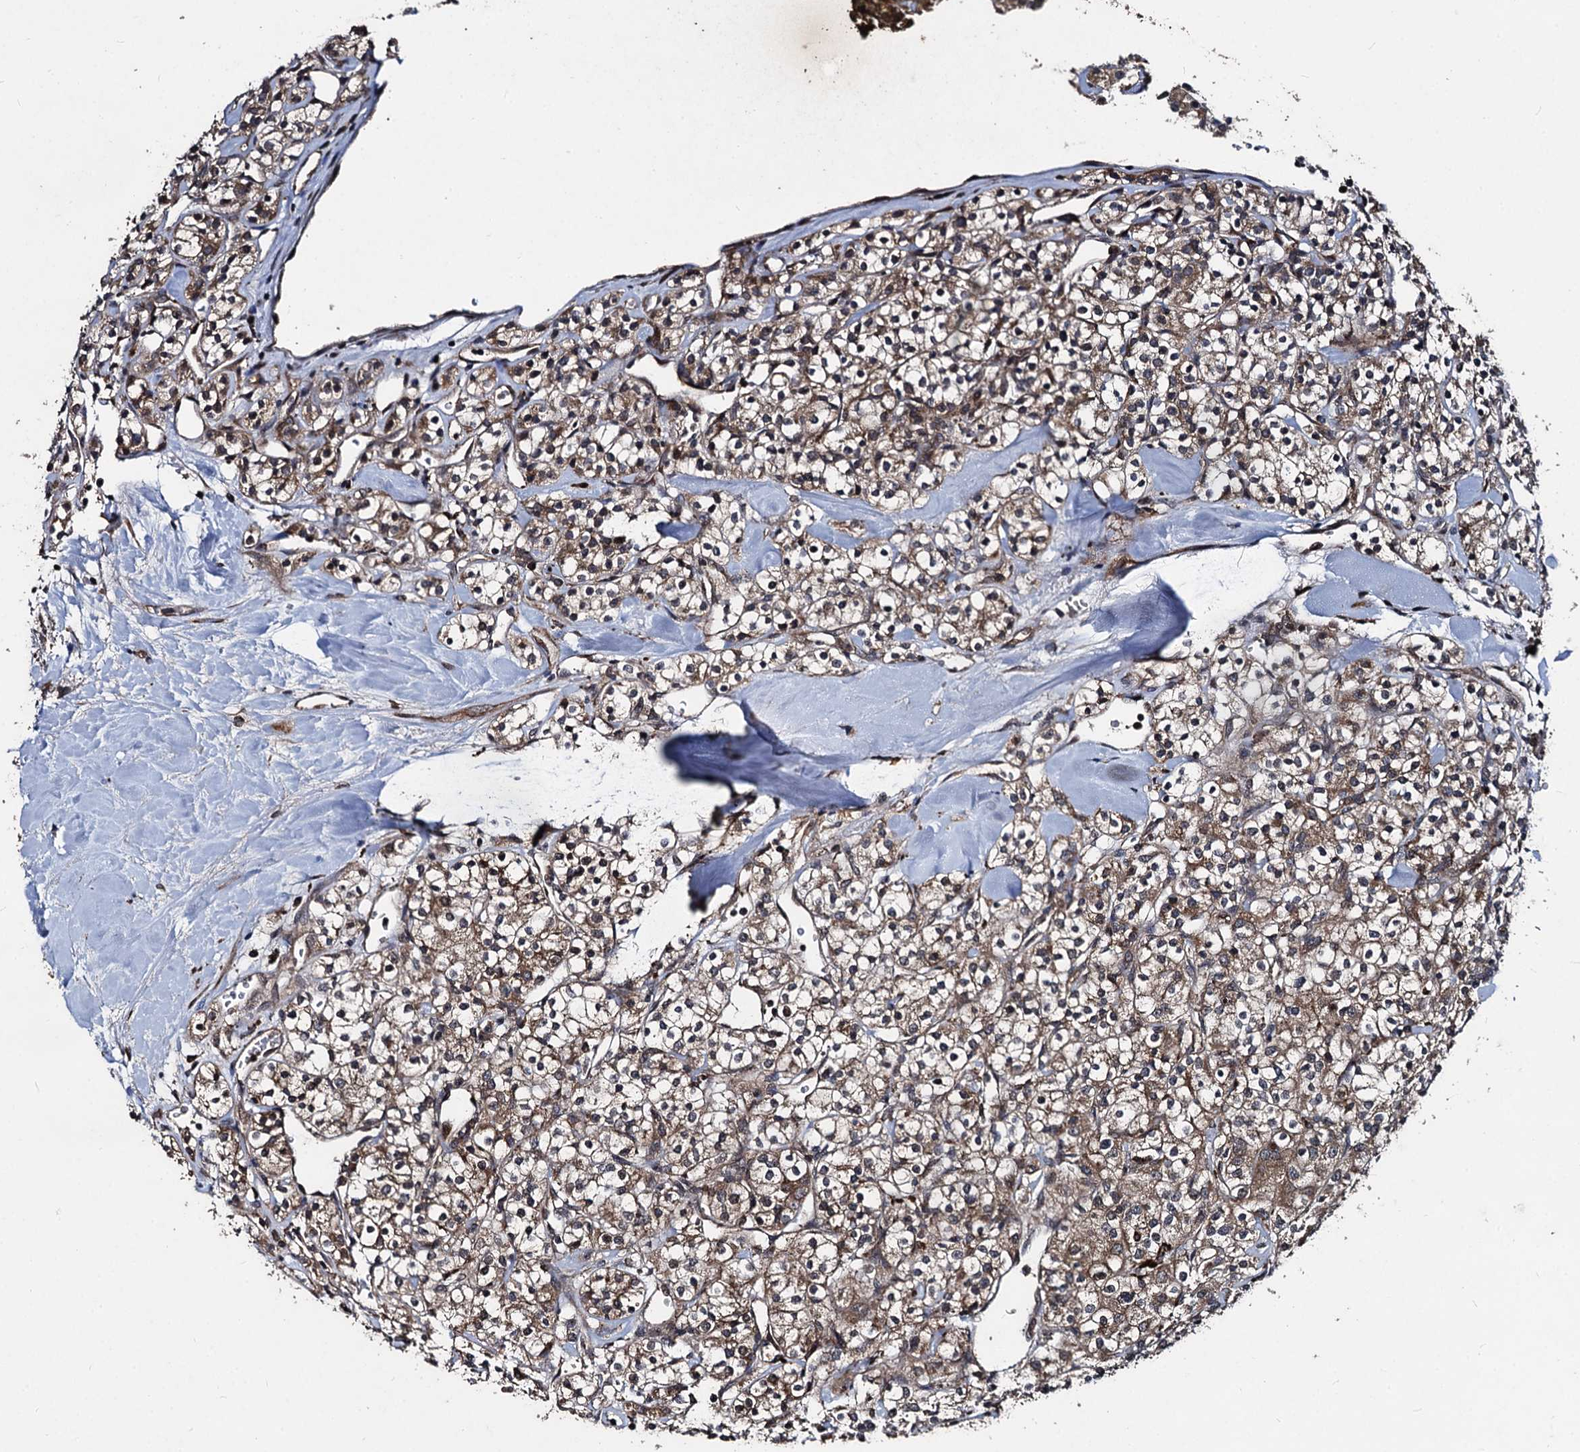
{"staining": {"intensity": "moderate", "quantity": ">75%", "location": "cytoplasmic/membranous"}, "tissue": "renal cancer", "cell_type": "Tumor cells", "image_type": "cancer", "snomed": [{"axis": "morphology", "description": "Adenocarcinoma, NOS"}, {"axis": "topography", "description": "Kidney"}], "caption": "Renal cancer (adenocarcinoma) stained for a protein (brown) shows moderate cytoplasmic/membranous positive positivity in about >75% of tumor cells.", "gene": "BCL2L2", "patient": {"sex": "male", "age": 77}}